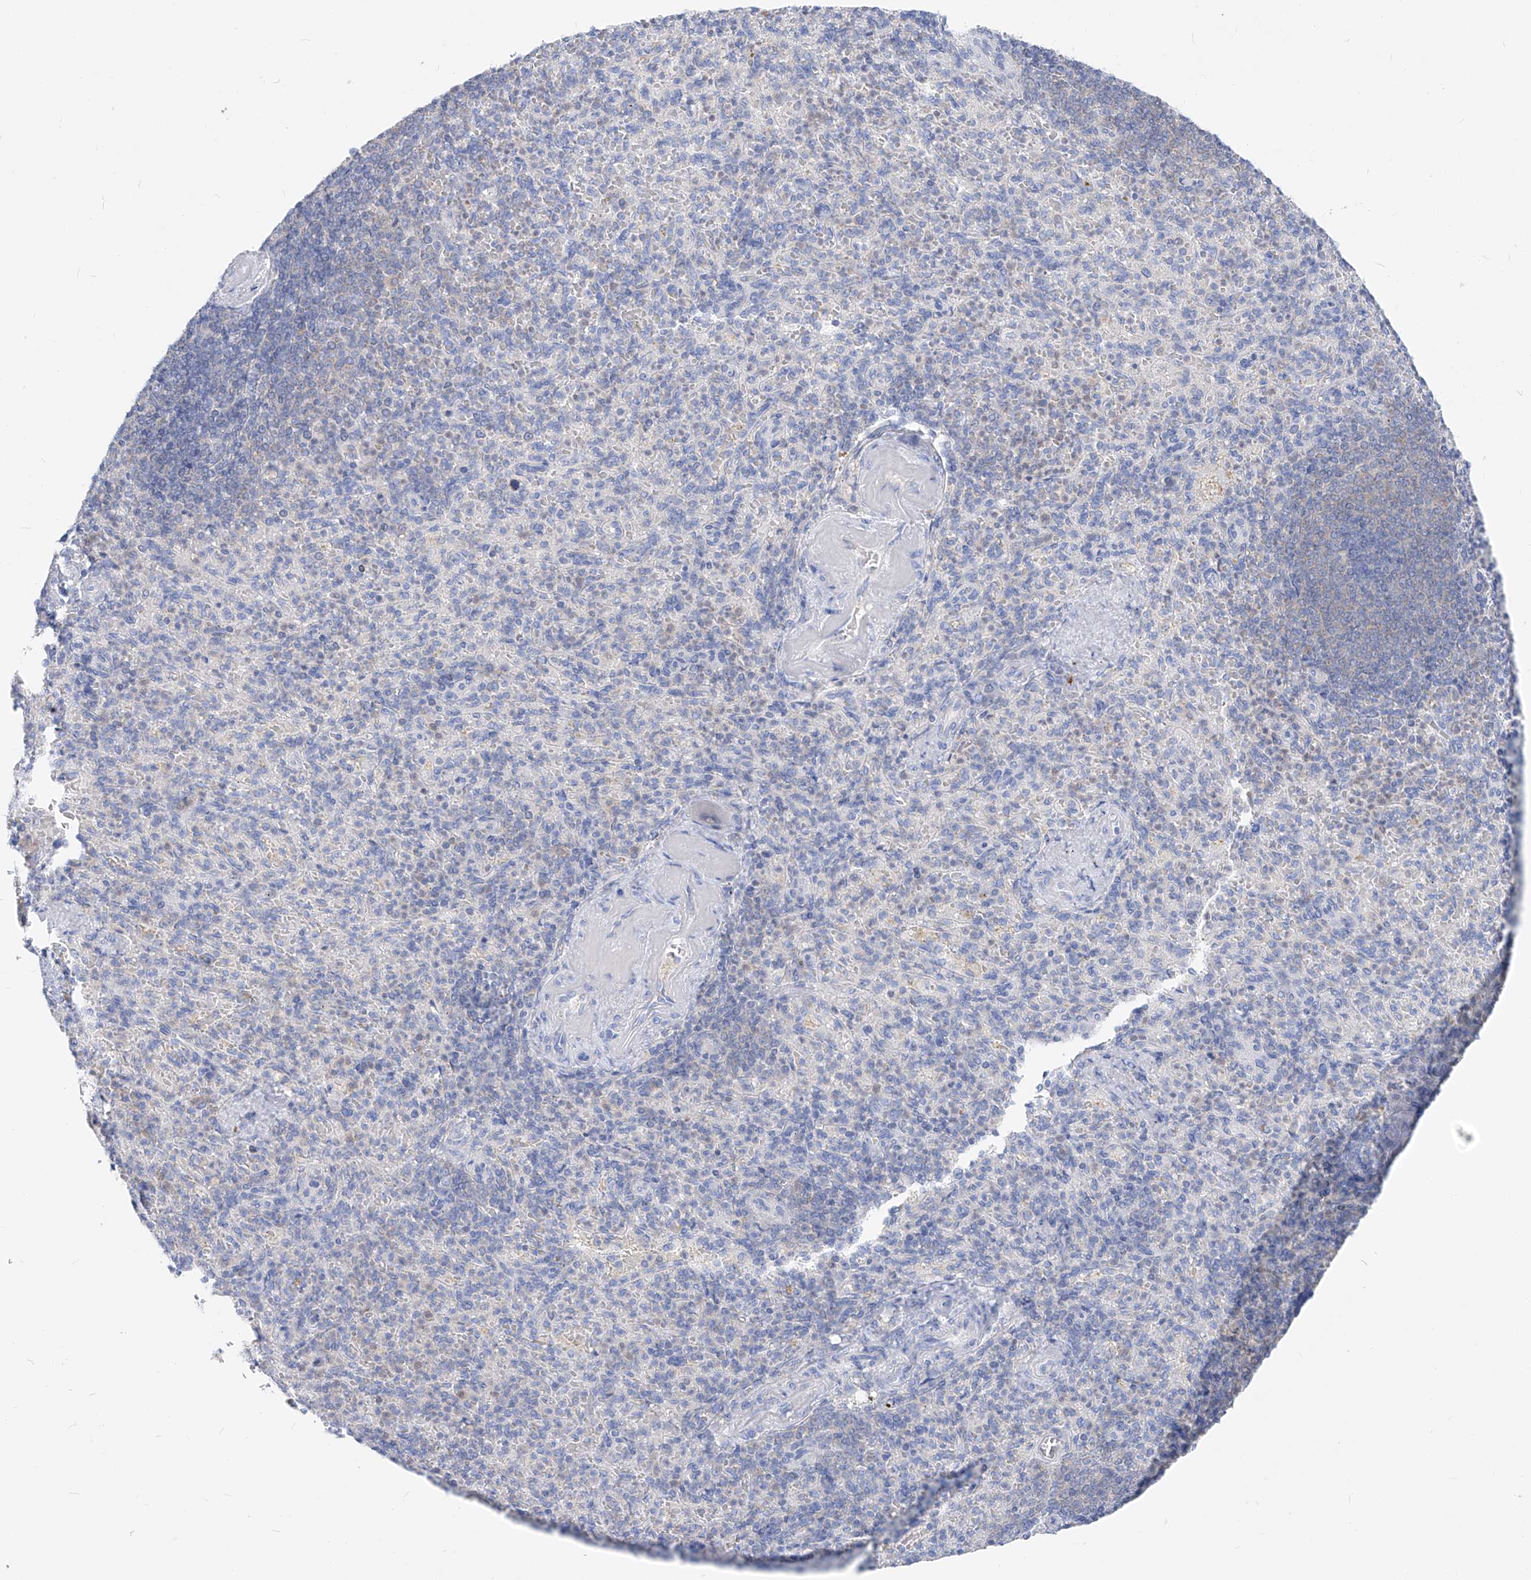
{"staining": {"intensity": "negative", "quantity": "none", "location": "none"}, "tissue": "spleen", "cell_type": "Cells in red pulp", "image_type": "normal", "snomed": [{"axis": "morphology", "description": "Normal tissue, NOS"}, {"axis": "topography", "description": "Spleen"}], "caption": "IHC photomicrograph of normal spleen: spleen stained with DAB (3,3'-diaminobenzidine) shows no significant protein staining in cells in red pulp. The staining is performed using DAB (3,3'-diaminobenzidine) brown chromogen with nuclei counter-stained in using hematoxylin.", "gene": "UFL1", "patient": {"sex": "female", "age": 74}}